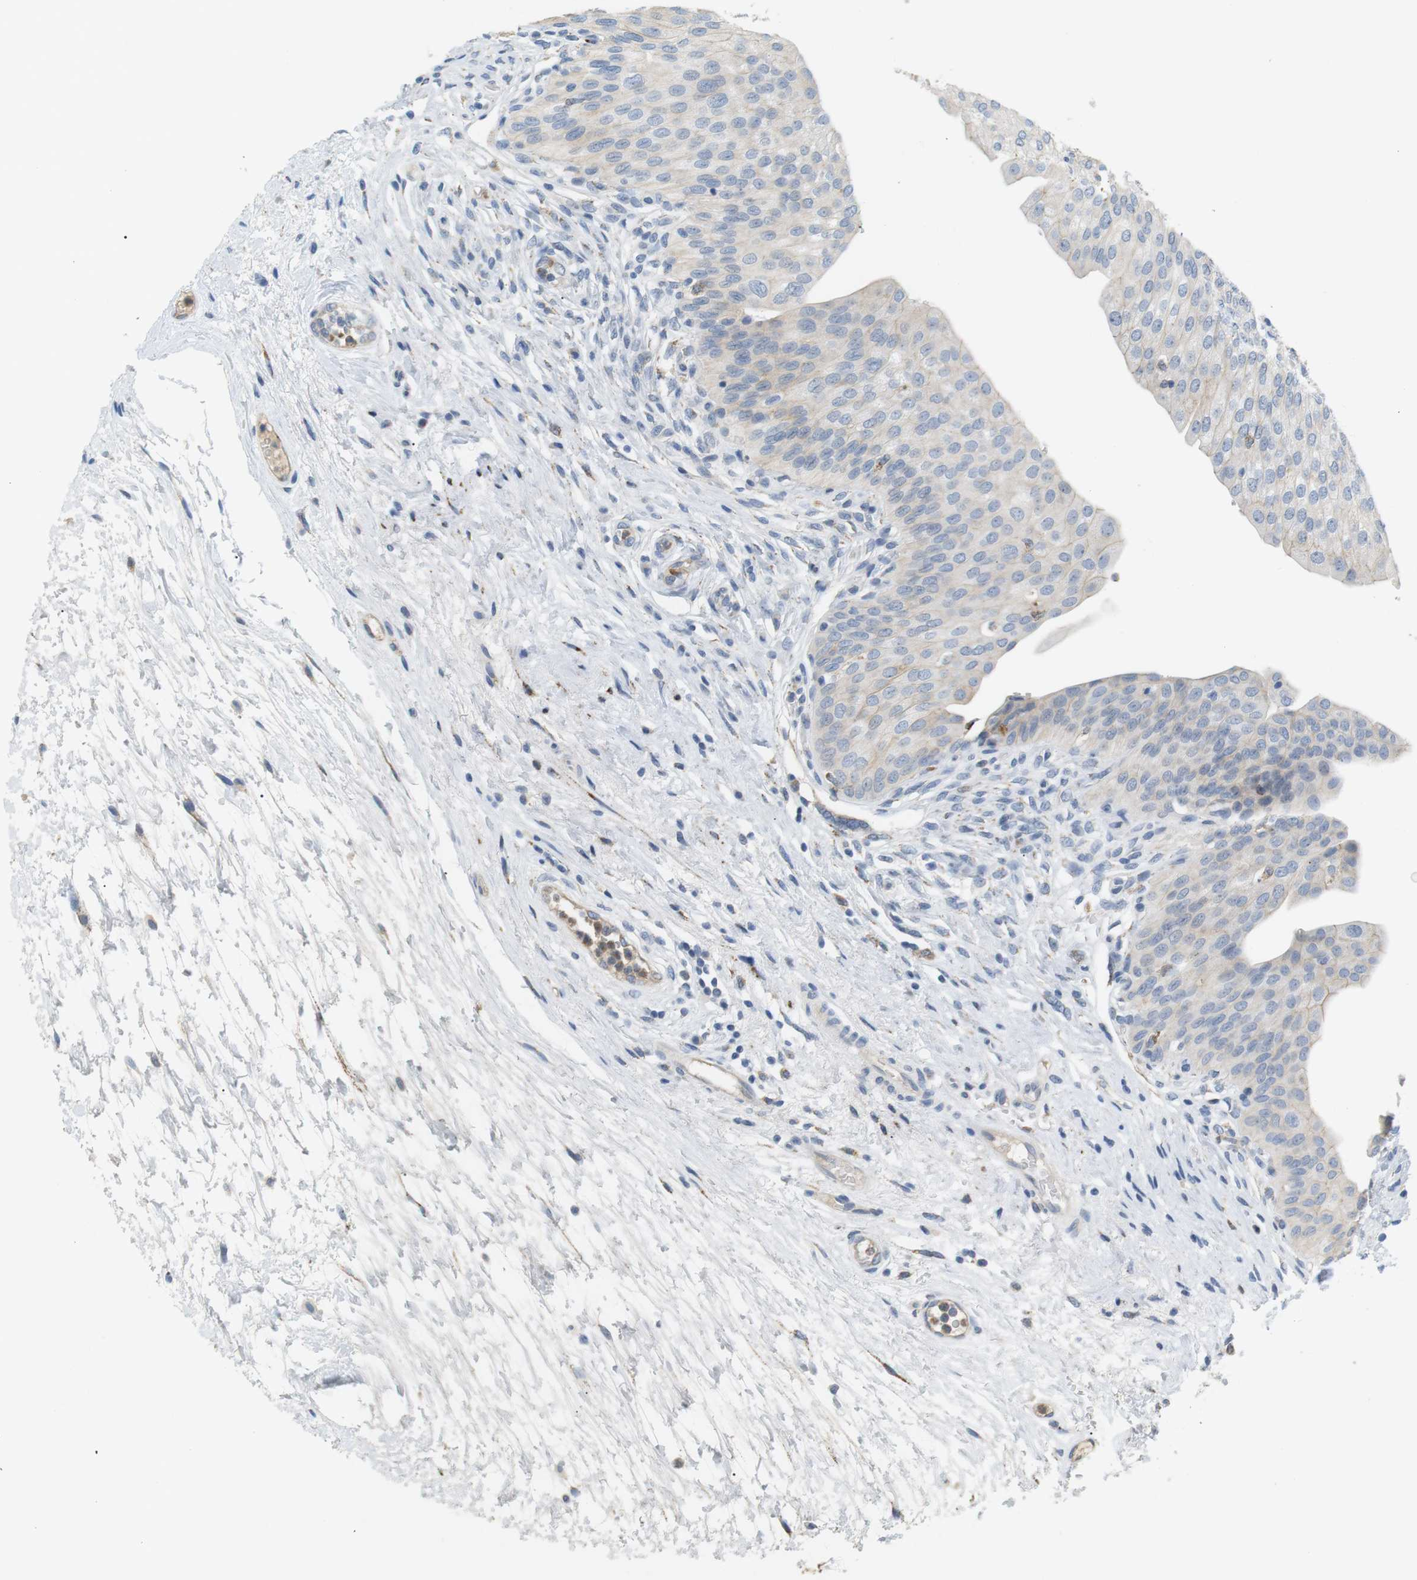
{"staining": {"intensity": "weak", "quantity": "25%-75%", "location": "cytoplasmic/membranous"}, "tissue": "urinary bladder", "cell_type": "Urothelial cells", "image_type": "normal", "snomed": [{"axis": "morphology", "description": "Normal tissue, NOS"}, {"axis": "topography", "description": "Urinary bladder"}], "caption": "Protein staining demonstrates weak cytoplasmic/membranous expression in approximately 25%-75% of urothelial cells in normal urinary bladder. (Stains: DAB in brown, nuclei in blue, Microscopy: brightfield microscopy at high magnification).", "gene": "CD300E", "patient": {"sex": "male", "age": 46}}